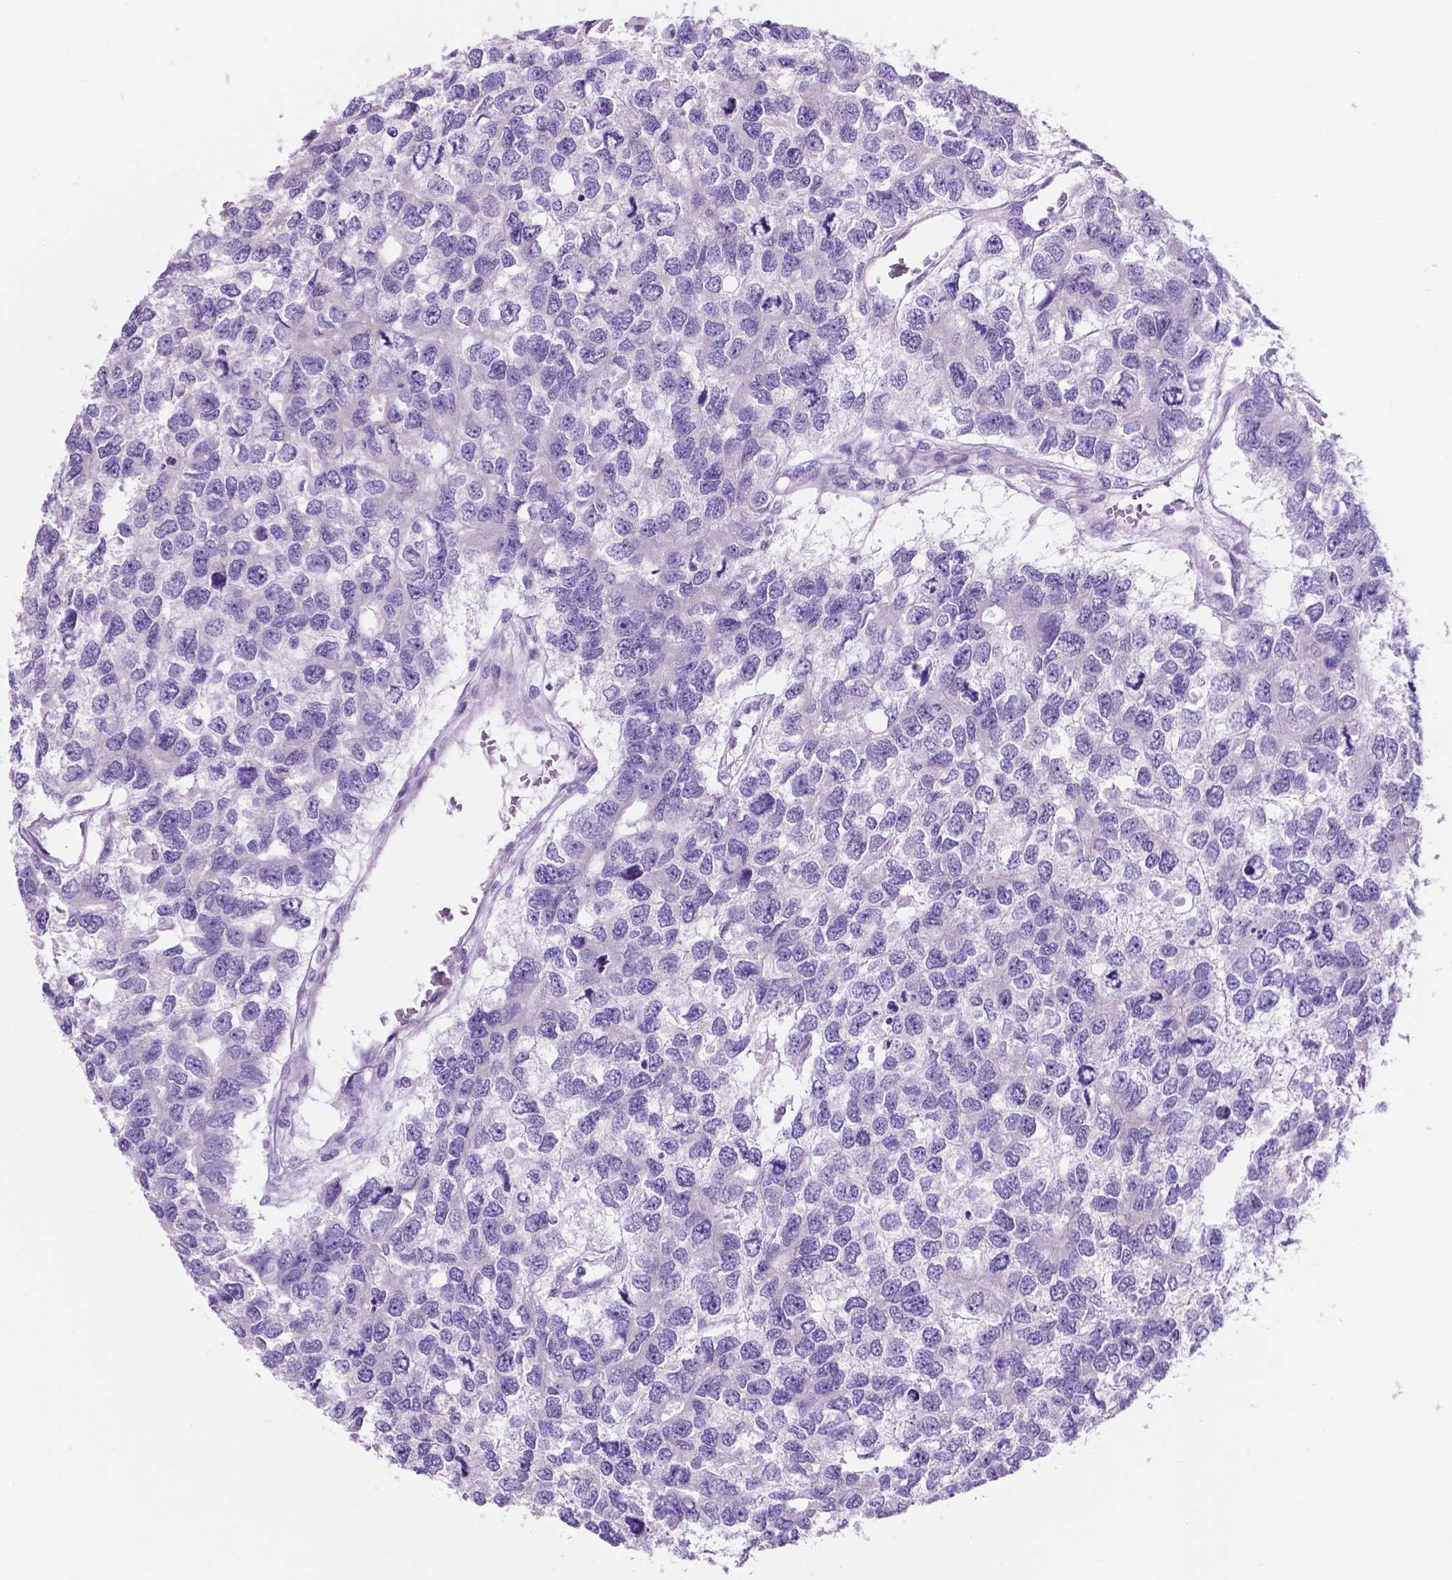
{"staining": {"intensity": "negative", "quantity": "none", "location": "none"}, "tissue": "testis cancer", "cell_type": "Tumor cells", "image_type": "cancer", "snomed": [{"axis": "morphology", "description": "Seminoma, NOS"}, {"axis": "topography", "description": "Testis"}], "caption": "Immunohistochemistry (IHC) histopathology image of neoplastic tissue: human testis seminoma stained with DAB shows no significant protein expression in tumor cells. (Immunohistochemistry, brightfield microscopy, high magnification).", "gene": "TMEM210", "patient": {"sex": "male", "age": 52}}